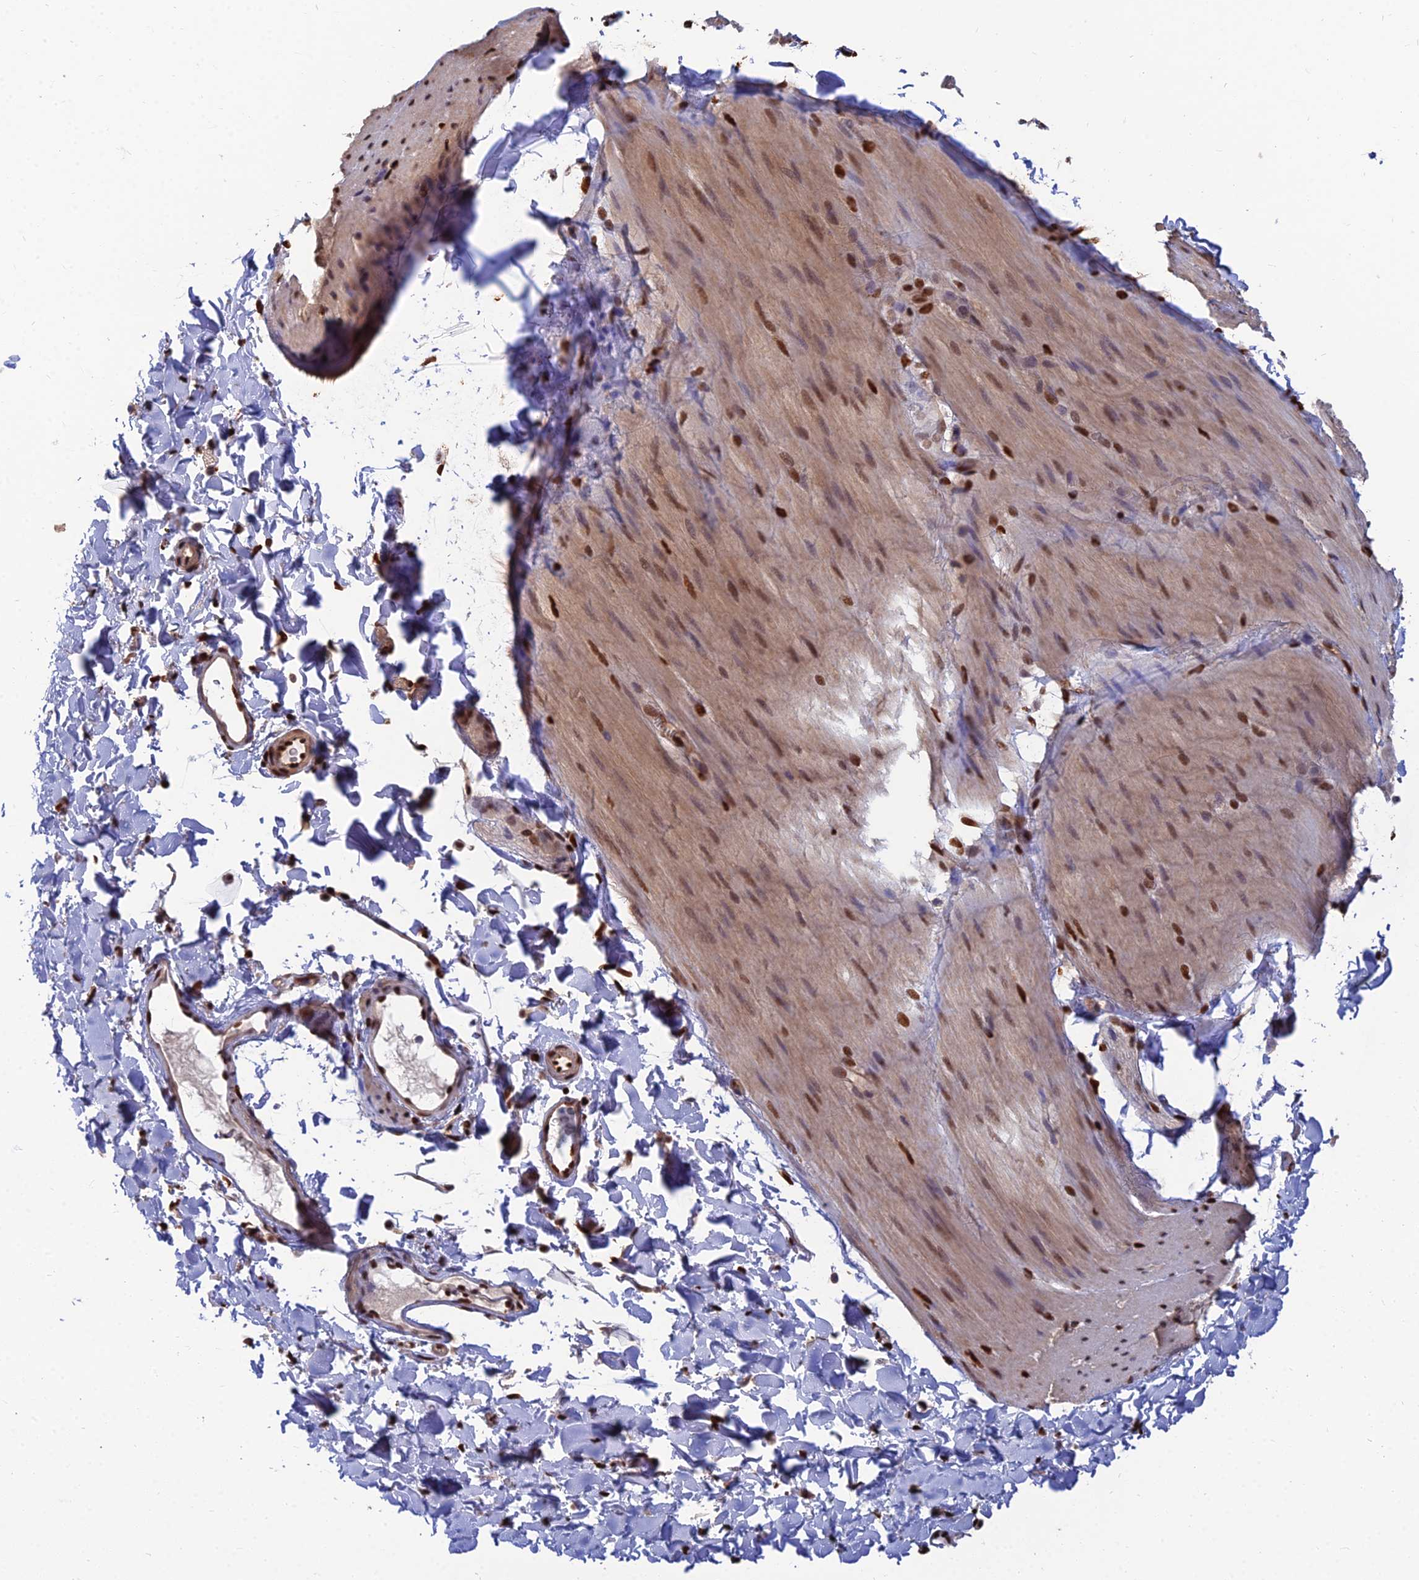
{"staining": {"intensity": "strong", "quantity": "25%-75%", "location": "cytoplasmic/membranous,nuclear"}, "tissue": "smooth muscle", "cell_type": "Smooth muscle cells", "image_type": "normal", "snomed": [{"axis": "morphology", "description": "Normal tissue, NOS"}, {"axis": "topography", "description": "Smooth muscle"}, {"axis": "topography", "description": "Small intestine"}], "caption": "Immunohistochemistry of normal smooth muscle shows high levels of strong cytoplasmic/membranous,nuclear expression in approximately 25%-75% of smooth muscle cells. (Stains: DAB in brown, nuclei in blue, Microscopy: brightfield microscopy at high magnification).", "gene": "DNPEP", "patient": {"sex": "female", "age": 84}}